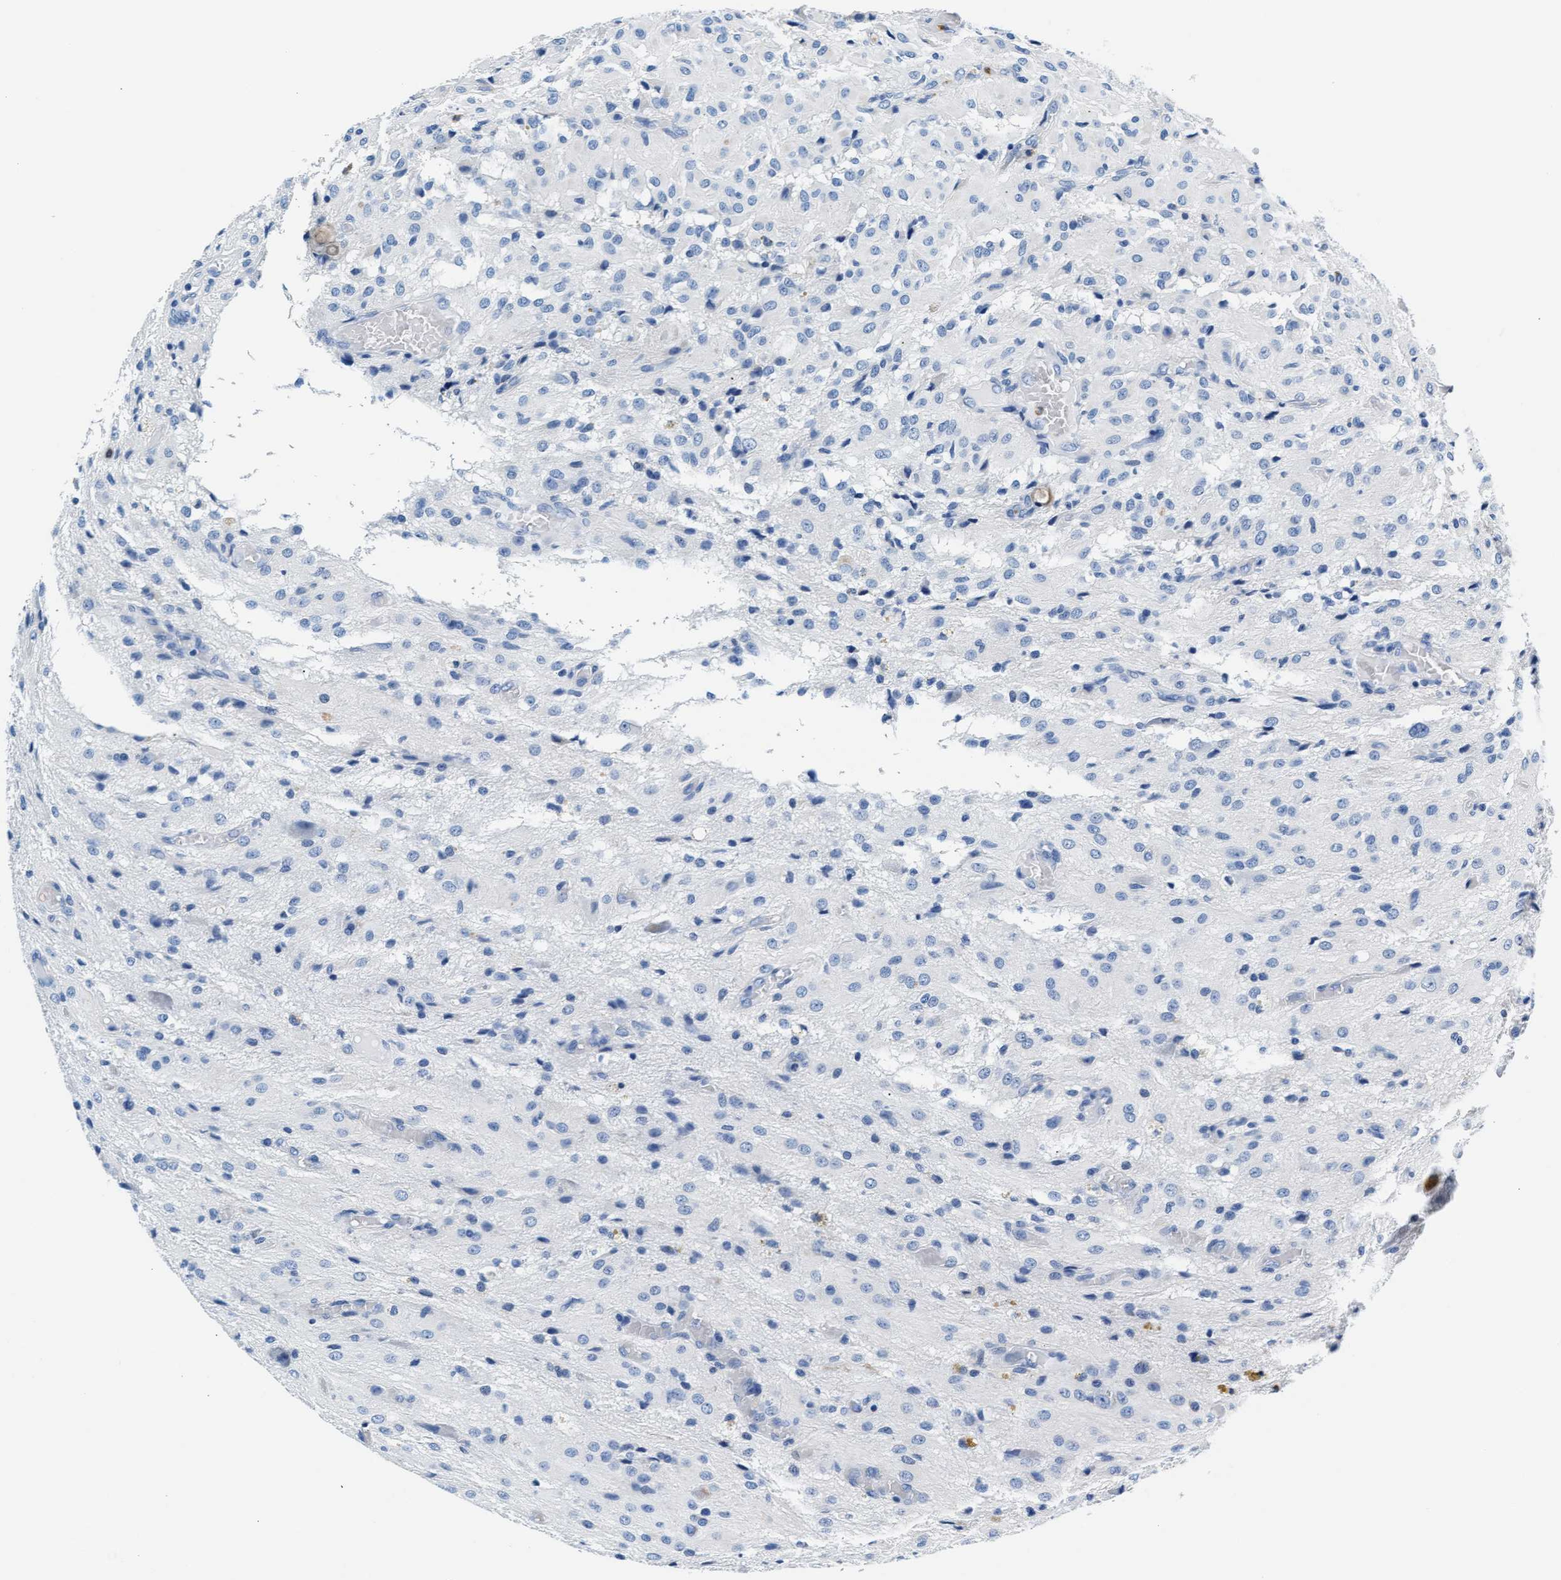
{"staining": {"intensity": "negative", "quantity": "none", "location": "none"}, "tissue": "glioma", "cell_type": "Tumor cells", "image_type": "cancer", "snomed": [{"axis": "morphology", "description": "Glioma, malignant, High grade"}, {"axis": "topography", "description": "Brain"}], "caption": "Photomicrograph shows no significant protein staining in tumor cells of malignant glioma (high-grade).", "gene": "MMP8", "patient": {"sex": "female", "age": 59}}